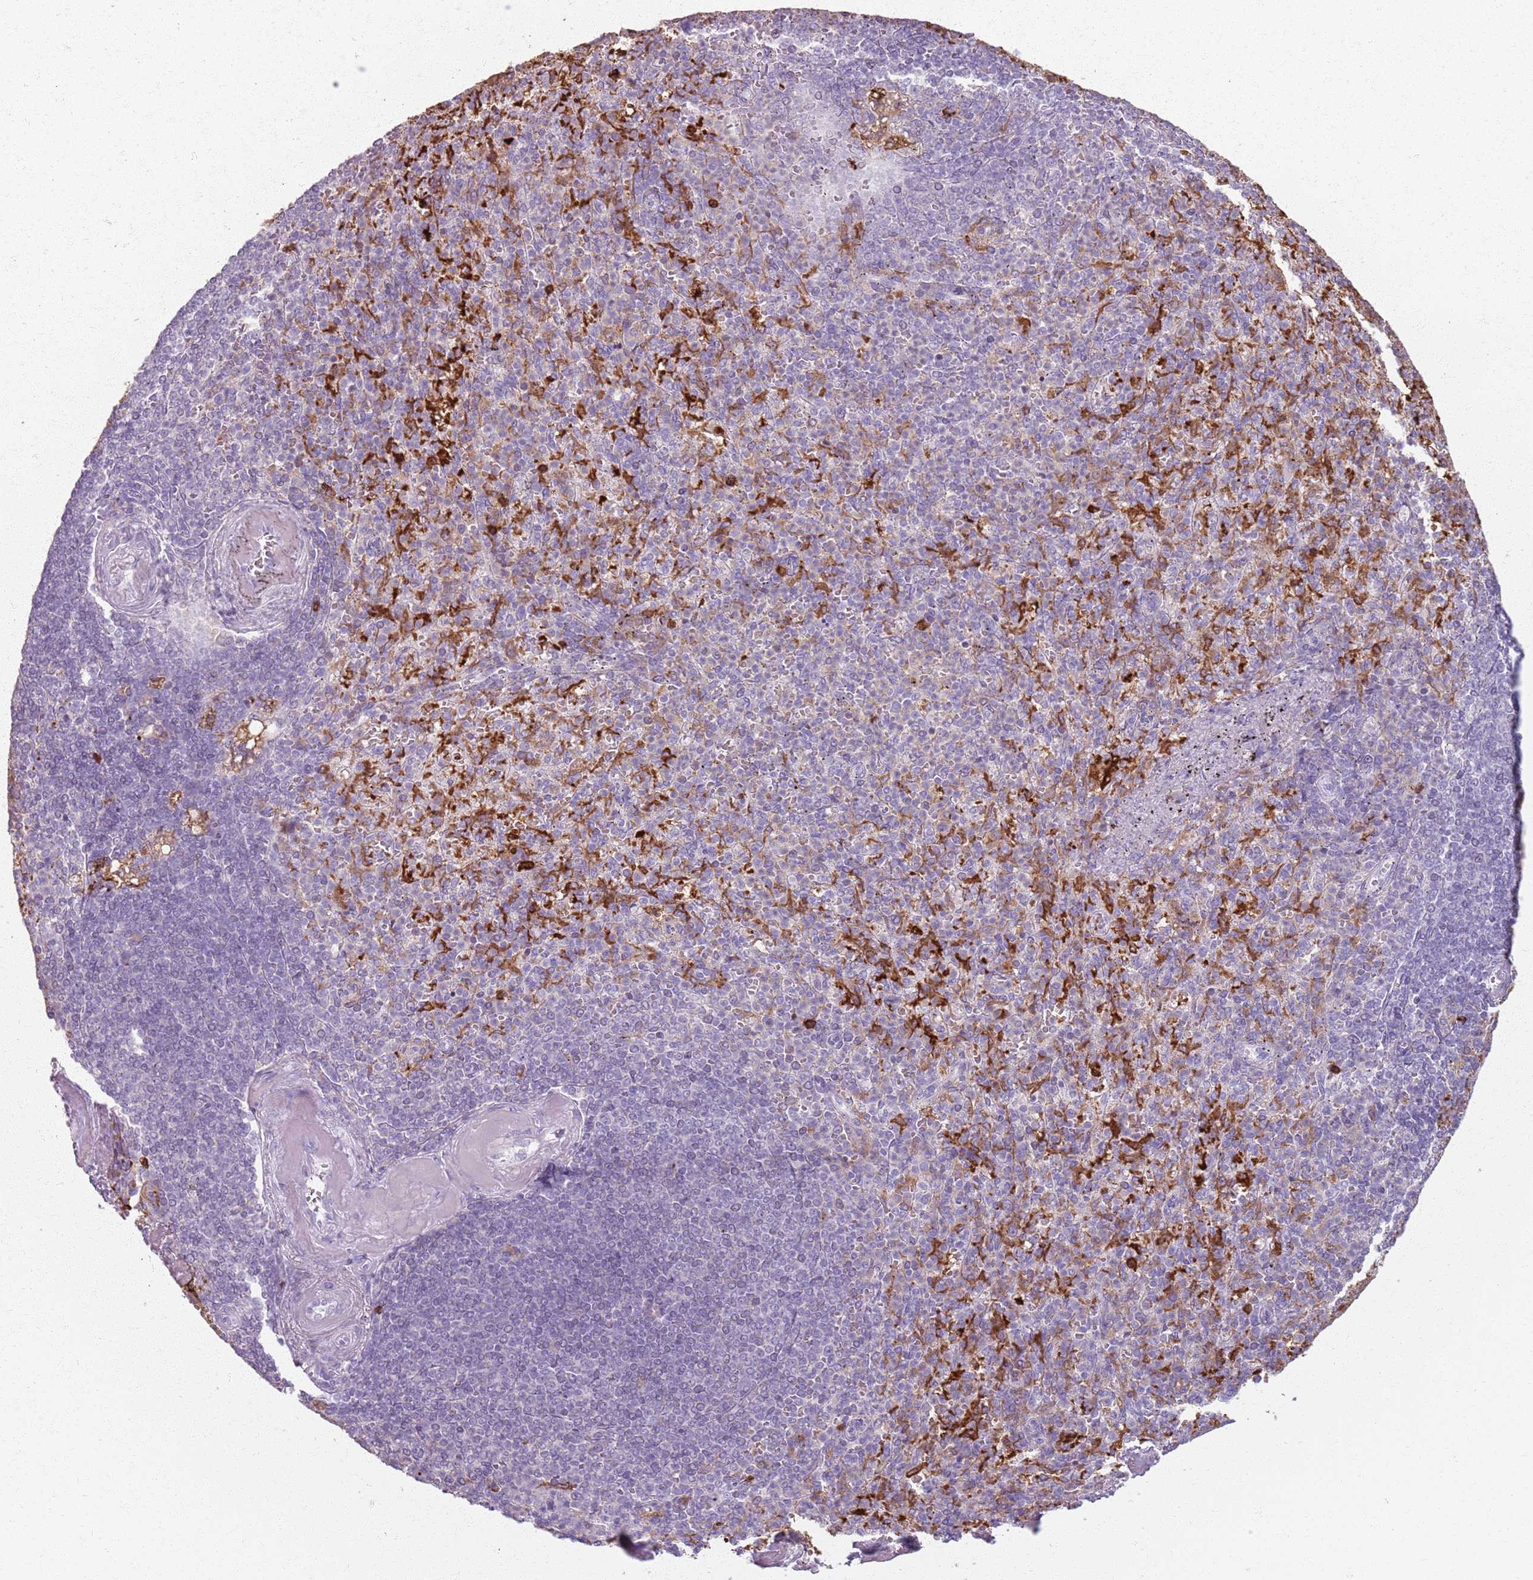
{"staining": {"intensity": "negative", "quantity": "none", "location": "none"}, "tissue": "spleen", "cell_type": "Cells in red pulp", "image_type": "normal", "snomed": [{"axis": "morphology", "description": "Normal tissue, NOS"}, {"axis": "topography", "description": "Spleen"}], "caption": "Unremarkable spleen was stained to show a protein in brown. There is no significant expression in cells in red pulp. Nuclei are stained in blue.", "gene": "GDPGP1", "patient": {"sex": "female", "age": 74}}